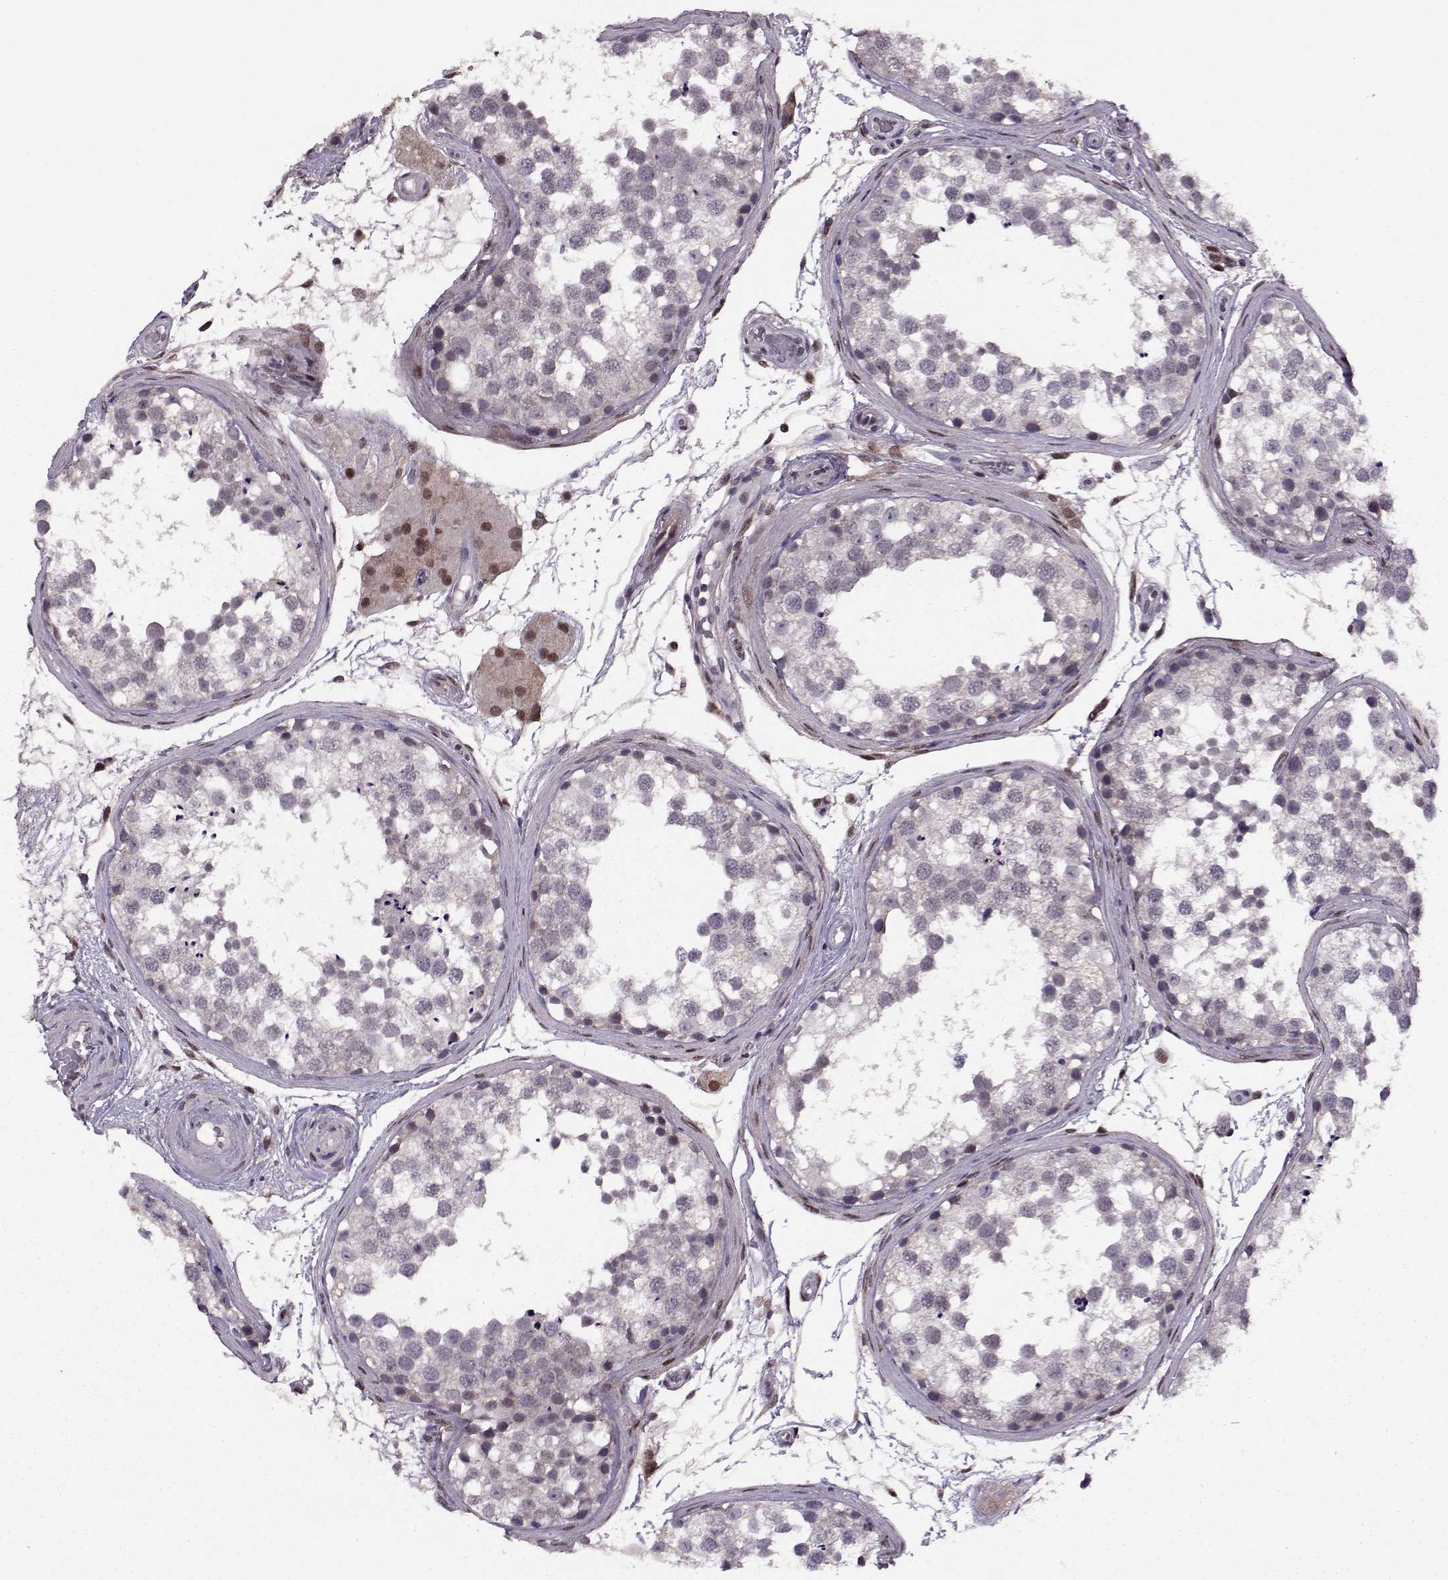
{"staining": {"intensity": "negative", "quantity": "none", "location": "none"}, "tissue": "testis", "cell_type": "Cells in seminiferous ducts", "image_type": "normal", "snomed": [{"axis": "morphology", "description": "Normal tissue, NOS"}, {"axis": "morphology", "description": "Seminoma, NOS"}, {"axis": "topography", "description": "Testis"}], "caption": "Histopathology image shows no protein positivity in cells in seminiferous ducts of normal testis. (DAB (3,3'-diaminobenzidine) immunohistochemistry (IHC) with hematoxylin counter stain).", "gene": "CDK4", "patient": {"sex": "male", "age": 65}}